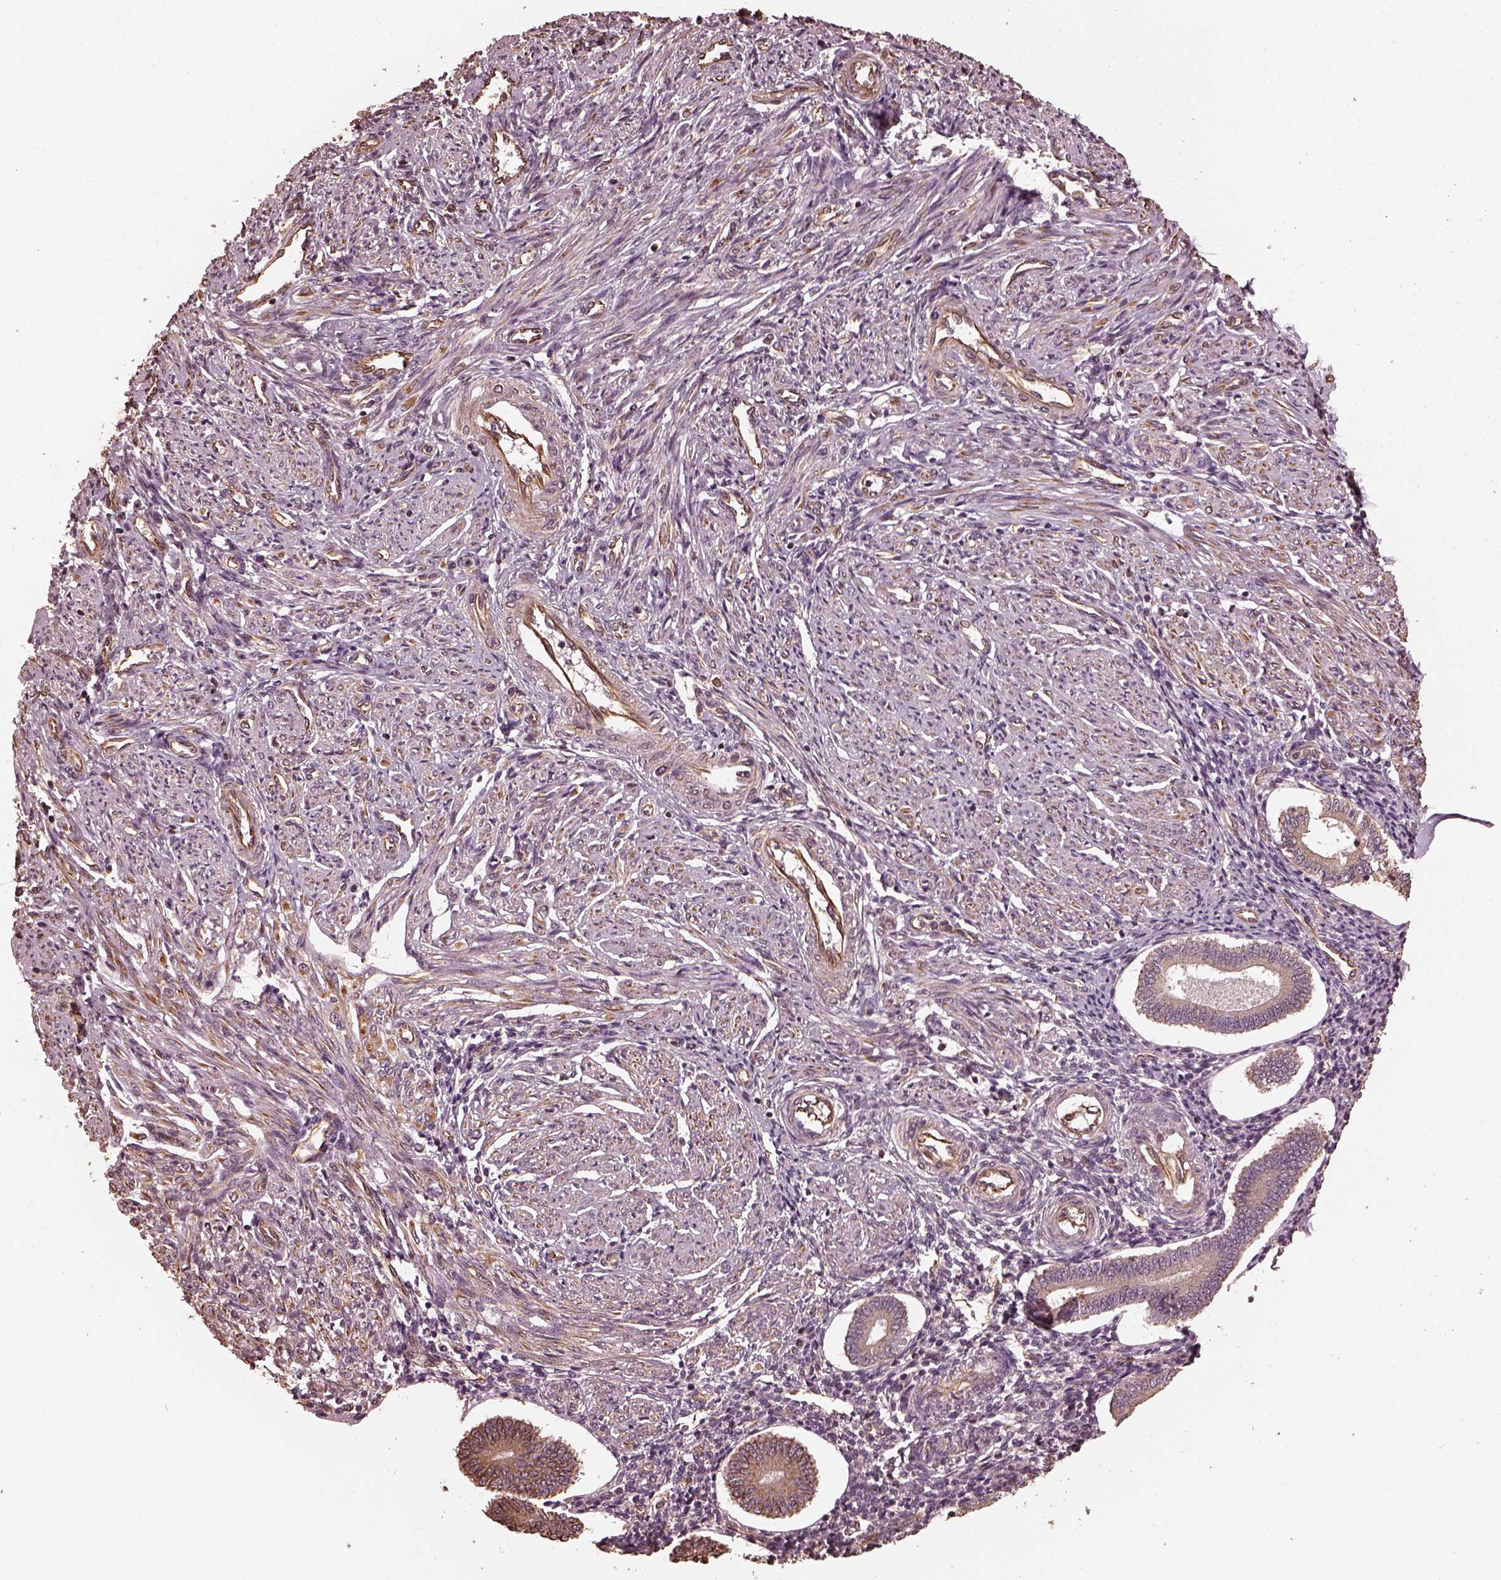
{"staining": {"intensity": "negative", "quantity": "none", "location": "none"}, "tissue": "endometrium", "cell_type": "Cells in endometrial stroma", "image_type": "normal", "snomed": [{"axis": "morphology", "description": "Normal tissue, NOS"}, {"axis": "topography", "description": "Endometrium"}], "caption": "Human endometrium stained for a protein using immunohistochemistry displays no positivity in cells in endometrial stroma.", "gene": "GTPBP1", "patient": {"sex": "female", "age": 40}}